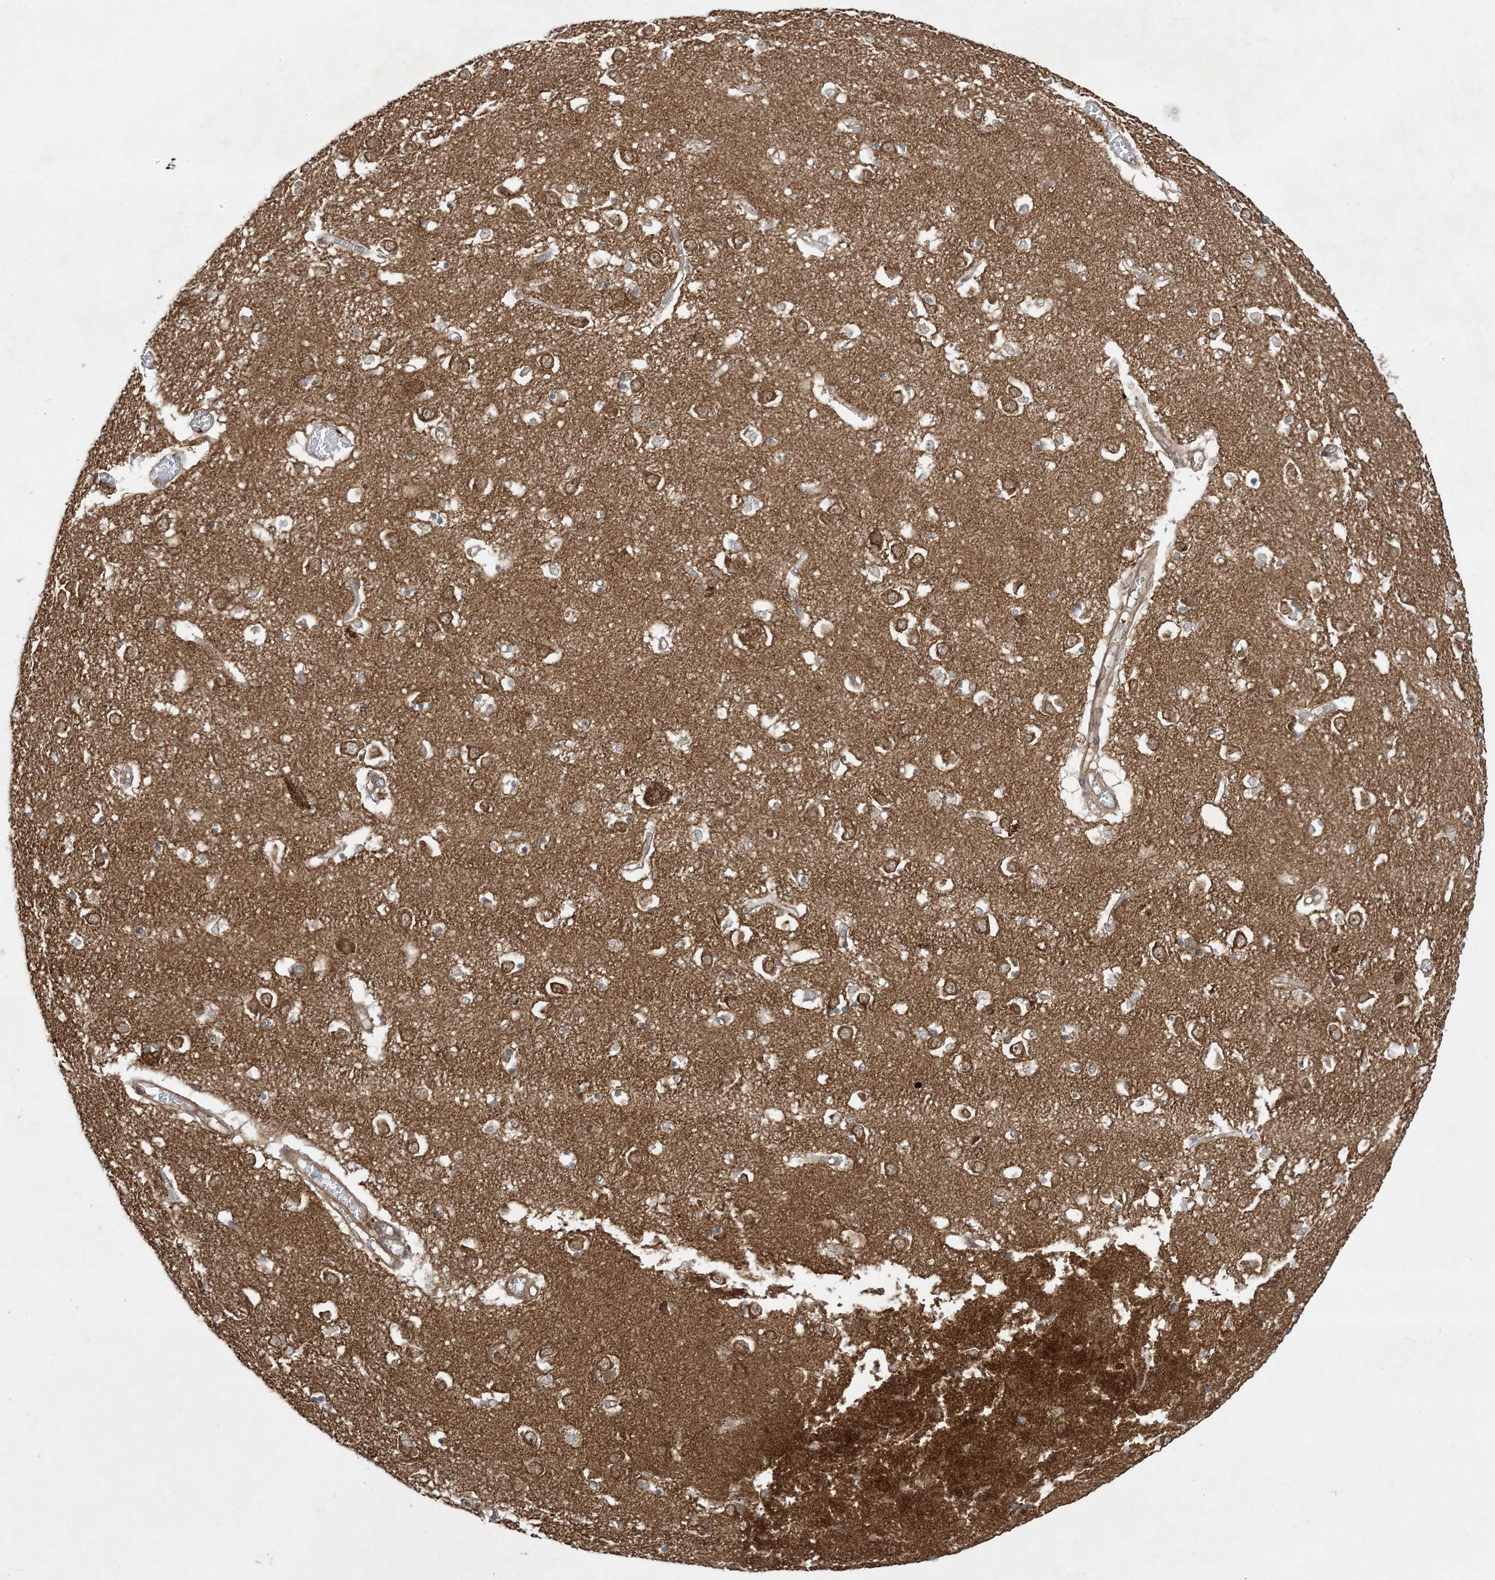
{"staining": {"intensity": "moderate", "quantity": ">75%", "location": "cytoplasmic/membranous"}, "tissue": "caudate", "cell_type": "Glial cells", "image_type": "normal", "snomed": [{"axis": "morphology", "description": "Normal tissue, NOS"}, {"axis": "topography", "description": "Lateral ventricle wall"}], "caption": "Moderate cytoplasmic/membranous positivity for a protein is identified in about >75% of glial cells of unremarkable caudate using immunohistochemistry.", "gene": "SOGA3", "patient": {"sex": "male", "age": 70}}